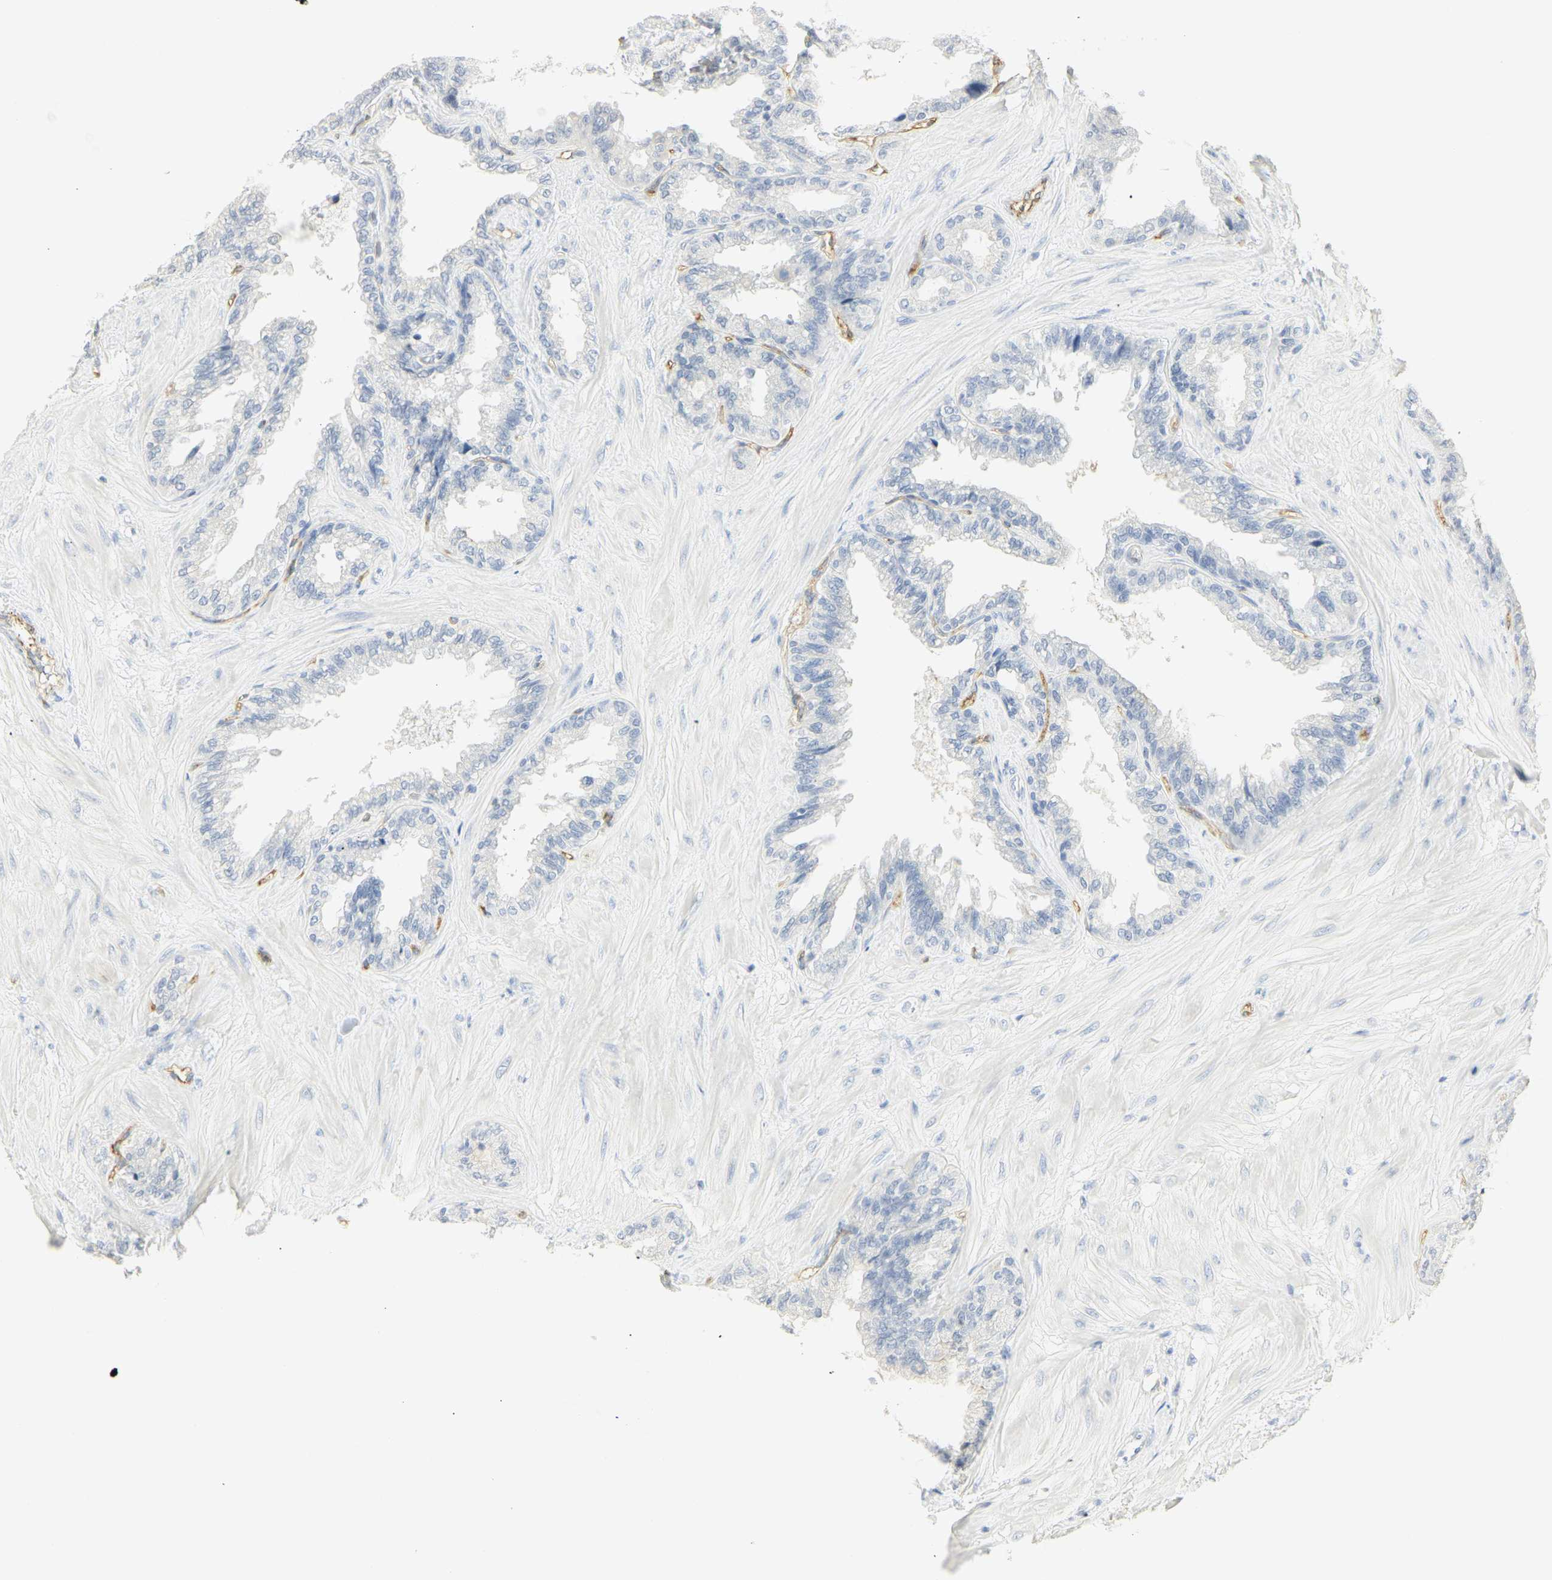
{"staining": {"intensity": "negative", "quantity": "none", "location": "none"}, "tissue": "seminal vesicle", "cell_type": "Glandular cells", "image_type": "normal", "snomed": [{"axis": "morphology", "description": "Normal tissue, NOS"}, {"axis": "topography", "description": "Seminal veicle"}], "caption": "Glandular cells are negative for protein expression in unremarkable human seminal vesicle. The staining was performed using DAB to visualize the protein expression in brown, while the nuclei were stained in blue with hematoxylin (Magnification: 20x).", "gene": "CEACAM5", "patient": {"sex": "male", "age": 46}}